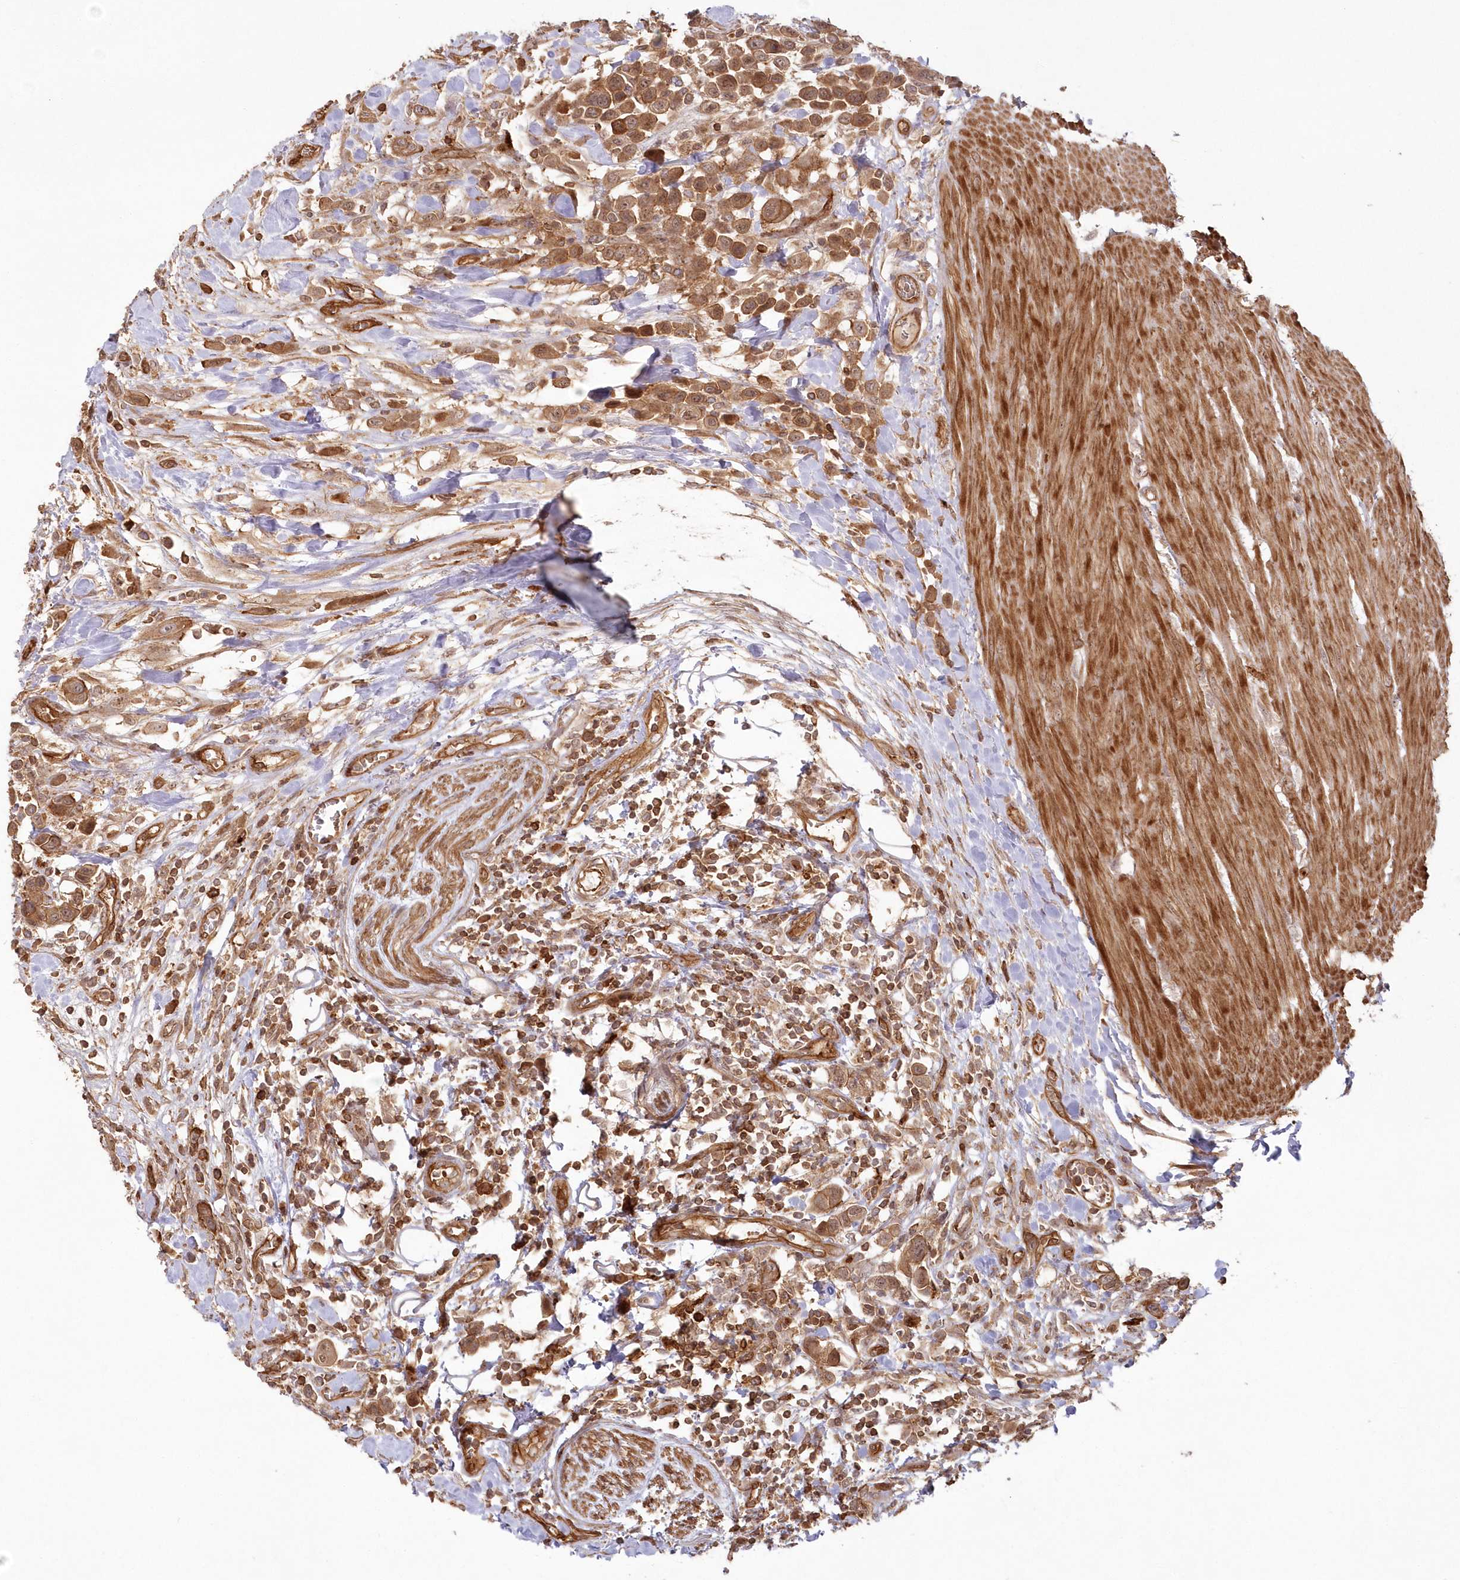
{"staining": {"intensity": "moderate", "quantity": ">75%", "location": "cytoplasmic/membranous"}, "tissue": "urothelial cancer", "cell_type": "Tumor cells", "image_type": "cancer", "snomed": [{"axis": "morphology", "description": "Urothelial carcinoma, High grade"}, {"axis": "topography", "description": "Urinary bladder"}], "caption": "Human high-grade urothelial carcinoma stained with a brown dye exhibits moderate cytoplasmic/membranous positive expression in about >75% of tumor cells.", "gene": "RGCC", "patient": {"sex": "male", "age": 50}}